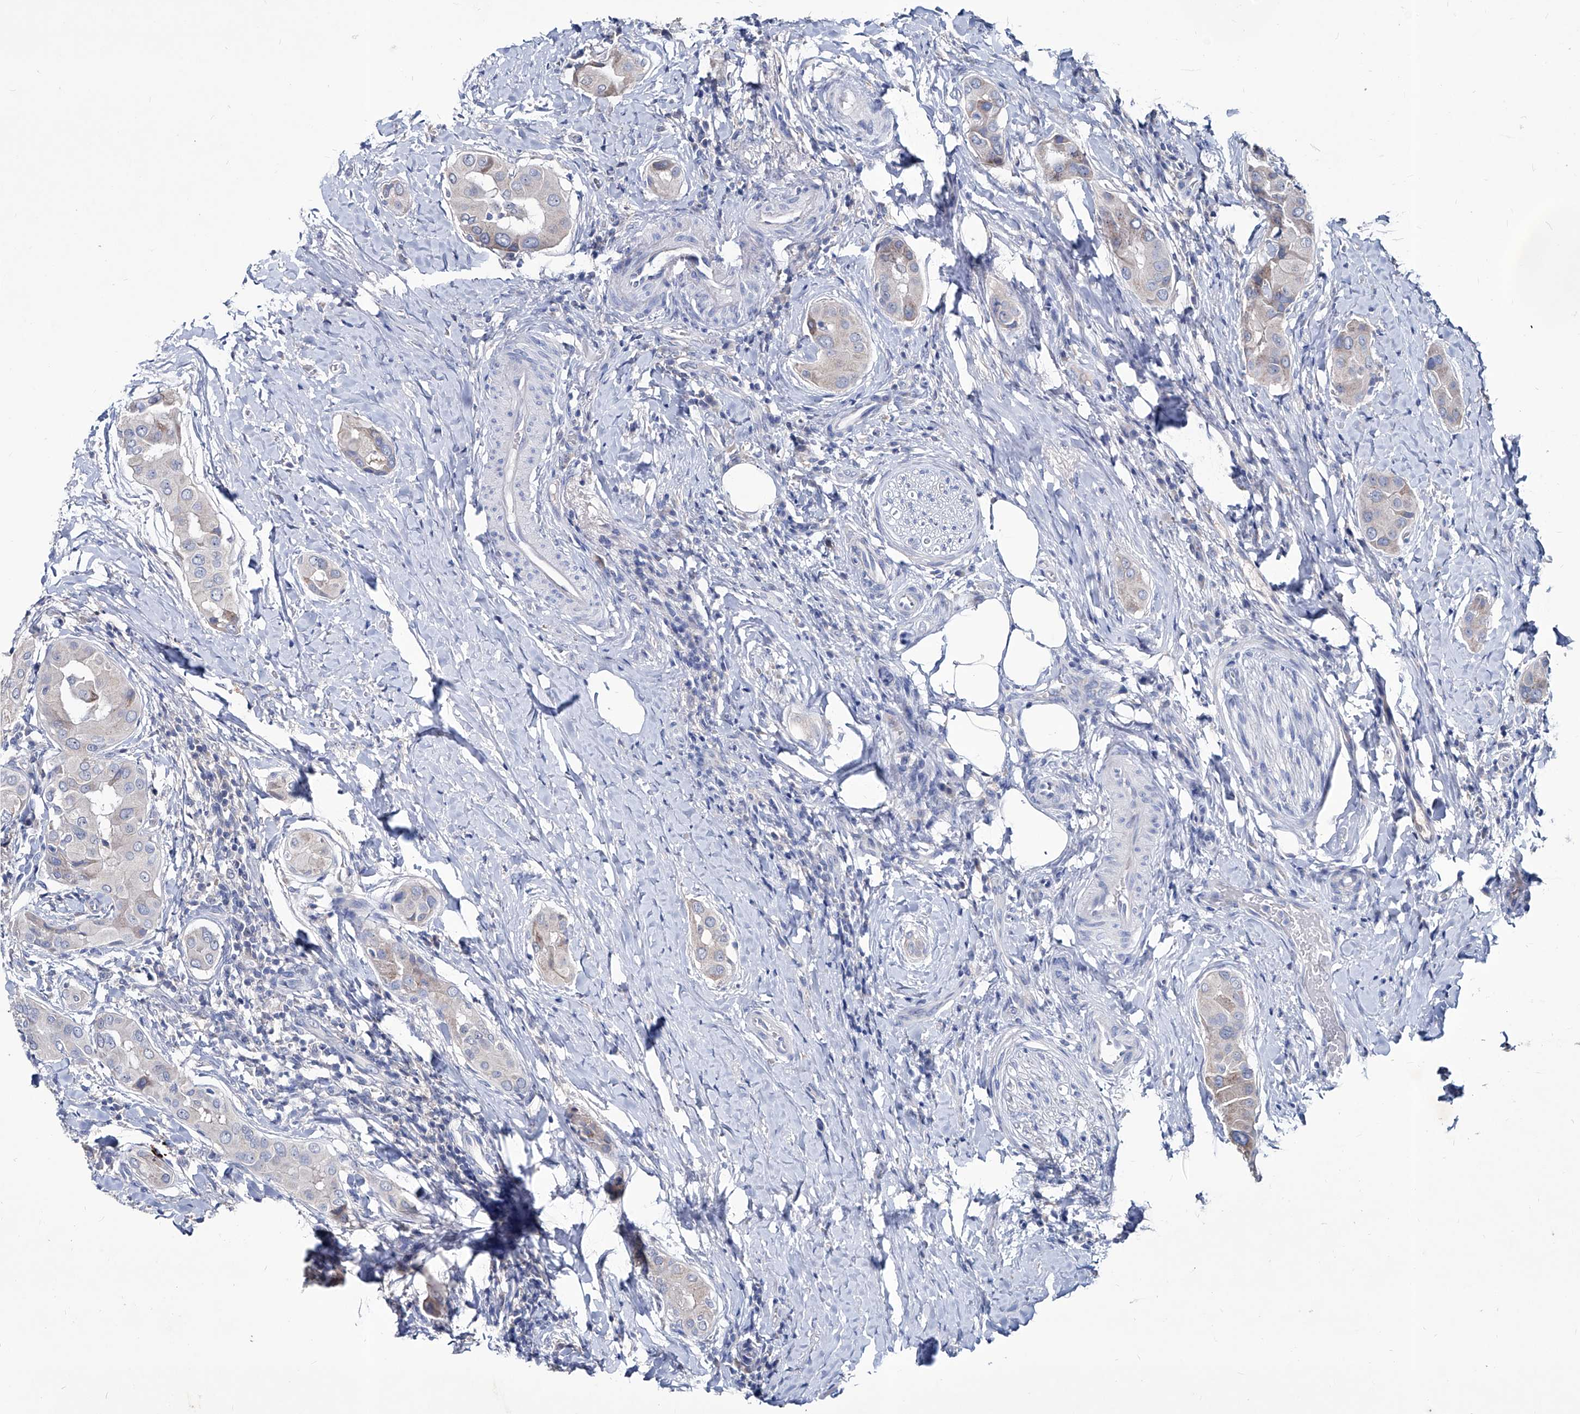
{"staining": {"intensity": "negative", "quantity": "none", "location": "none"}, "tissue": "thyroid cancer", "cell_type": "Tumor cells", "image_type": "cancer", "snomed": [{"axis": "morphology", "description": "Papillary adenocarcinoma, NOS"}, {"axis": "topography", "description": "Thyroid gland"}], "caption": "Tumor cells show no significant expression in papillary adenocarcinoma (thyroid).", "gene": "KLHL17", "patient": {"sex": "male", "age": 33}}